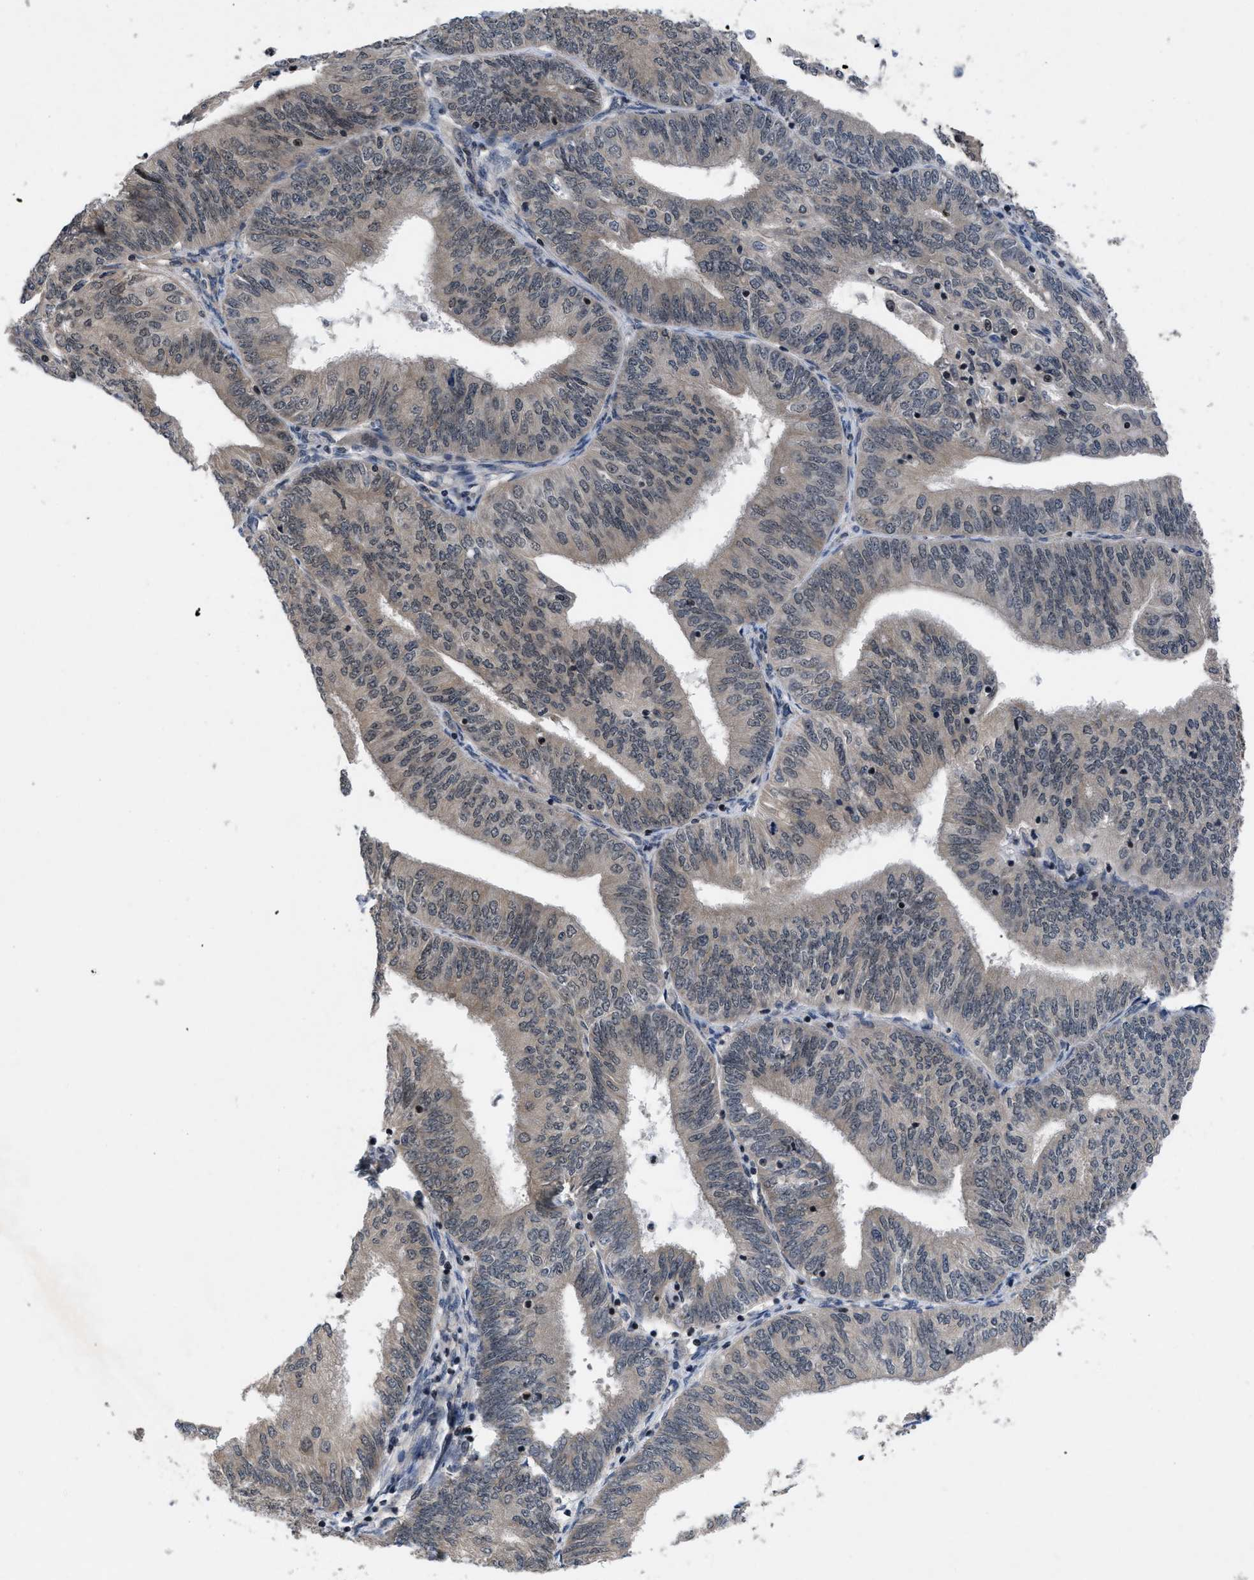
{"staining": {"intensity": "weak", "quantity": "25%-75%", "location": "cytoplasmic/membranous"}, "tissue": "endometrial cancer", "cell_type": "Tumor cells", "image_type": "cancer", "snomed": [{"axis": "morphology", "description": "Adenocarcinoma, NOS"}, {"axis": "topography", "description": "Endometrium"}], "caption": "High-magnification brightfield microscopy of endometrial adenocarcinoma stained with DAB (3,3'-diaminobenzidine) (brown) and counterstained with hematoxylin (blue). tumor cells exhibit weak cytoplasmic/membranous positivity is appreciated in about25%-75% of cells.", "gene": "DNAJC14", "patient": {"sex": "female", "age": 58}}